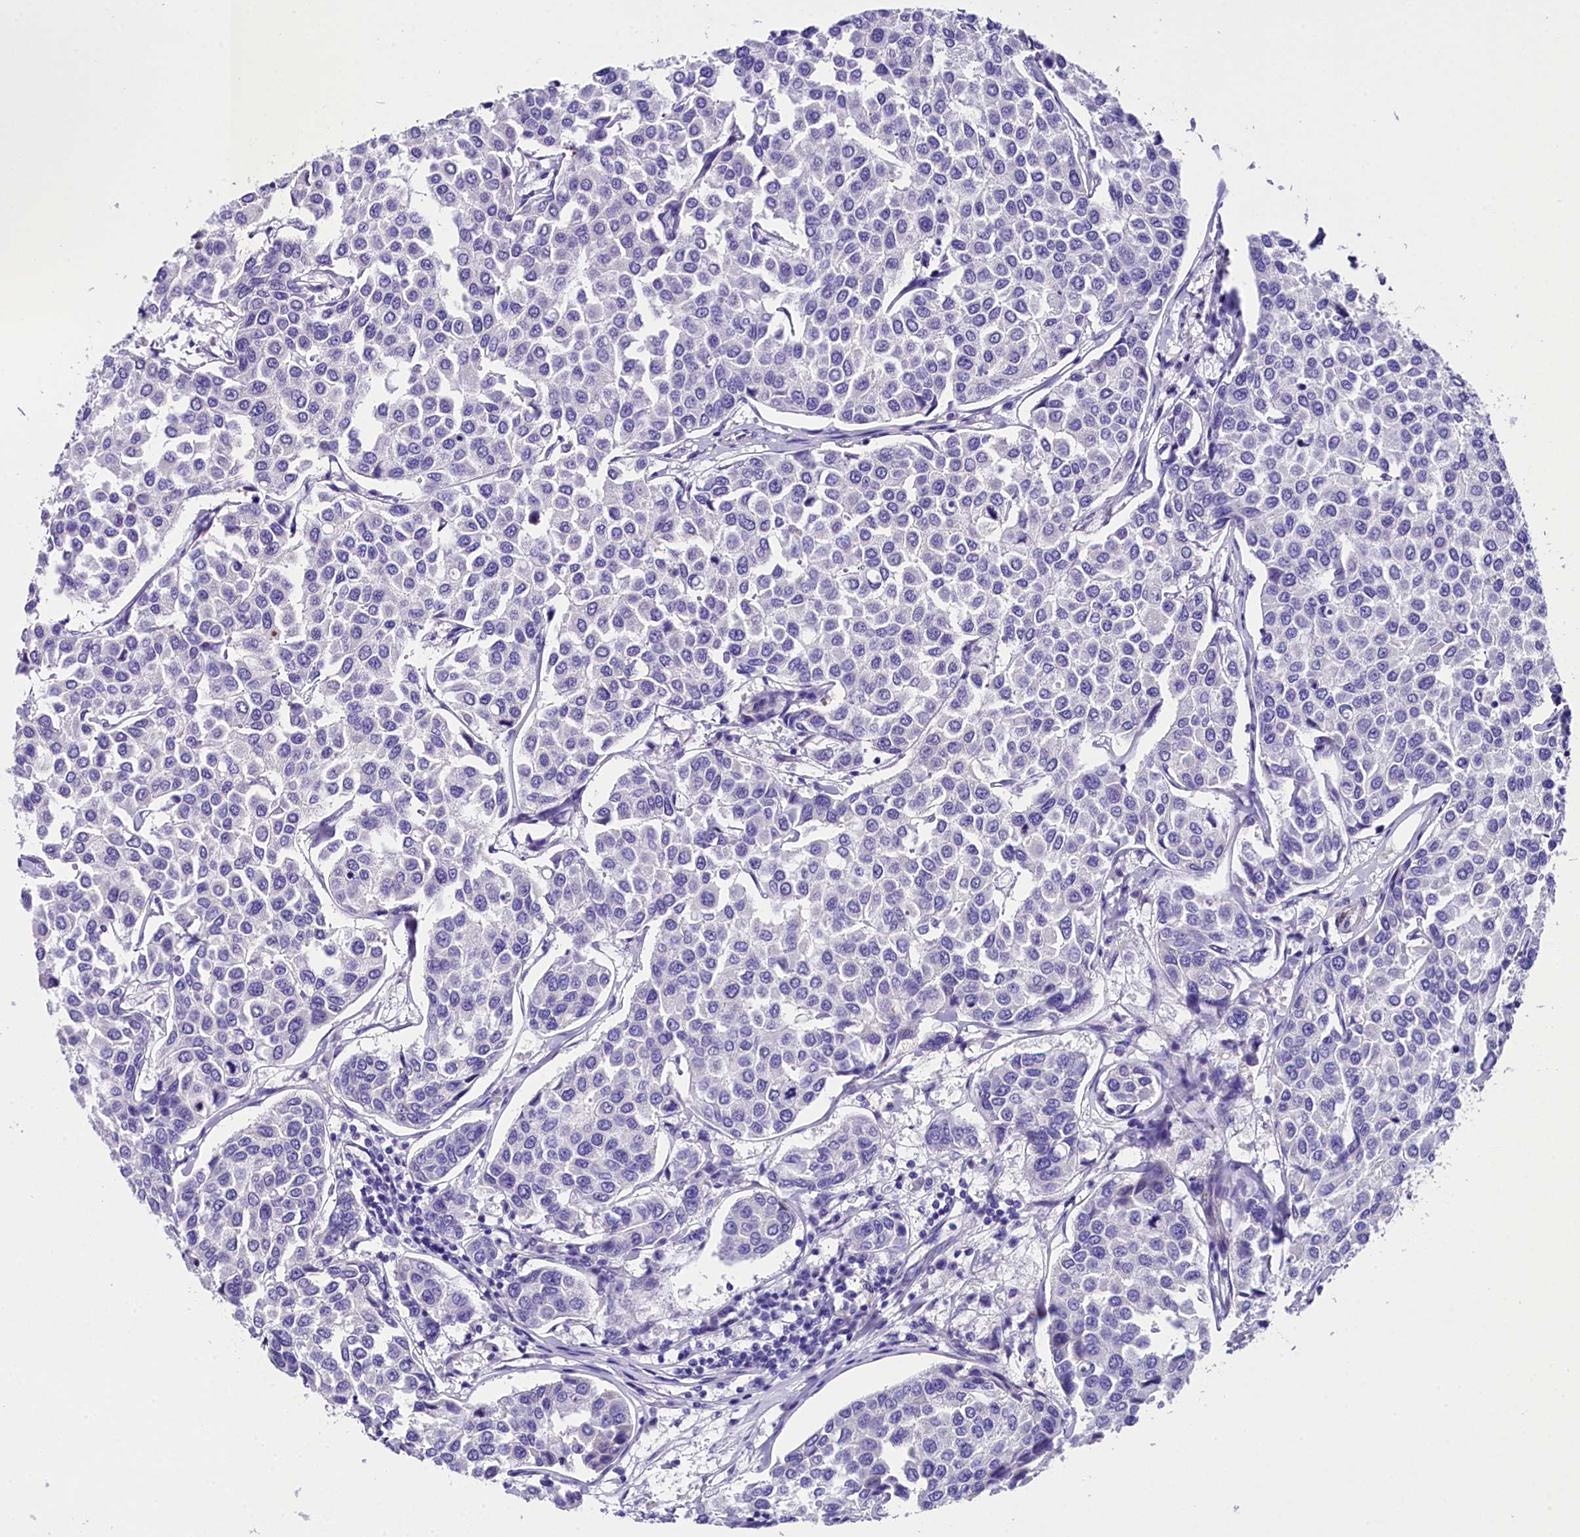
{"staining": {"intensity": "negative", "quantity": "none", "location": "none"}, "tissue": "breast cancer", "cell_type": "Tumor cells", "image_type": "cancer", "snomed": [{"axis": "morphology", "description": "Duct carcinoma"}, {"axis": "topography", "description": "Breast"}], "caption": "There is no significant expression in tumor cells of intraductal carcinoma (breast).", "gene": "SOD3", "patient": {"sex": "female", "age": 55}}